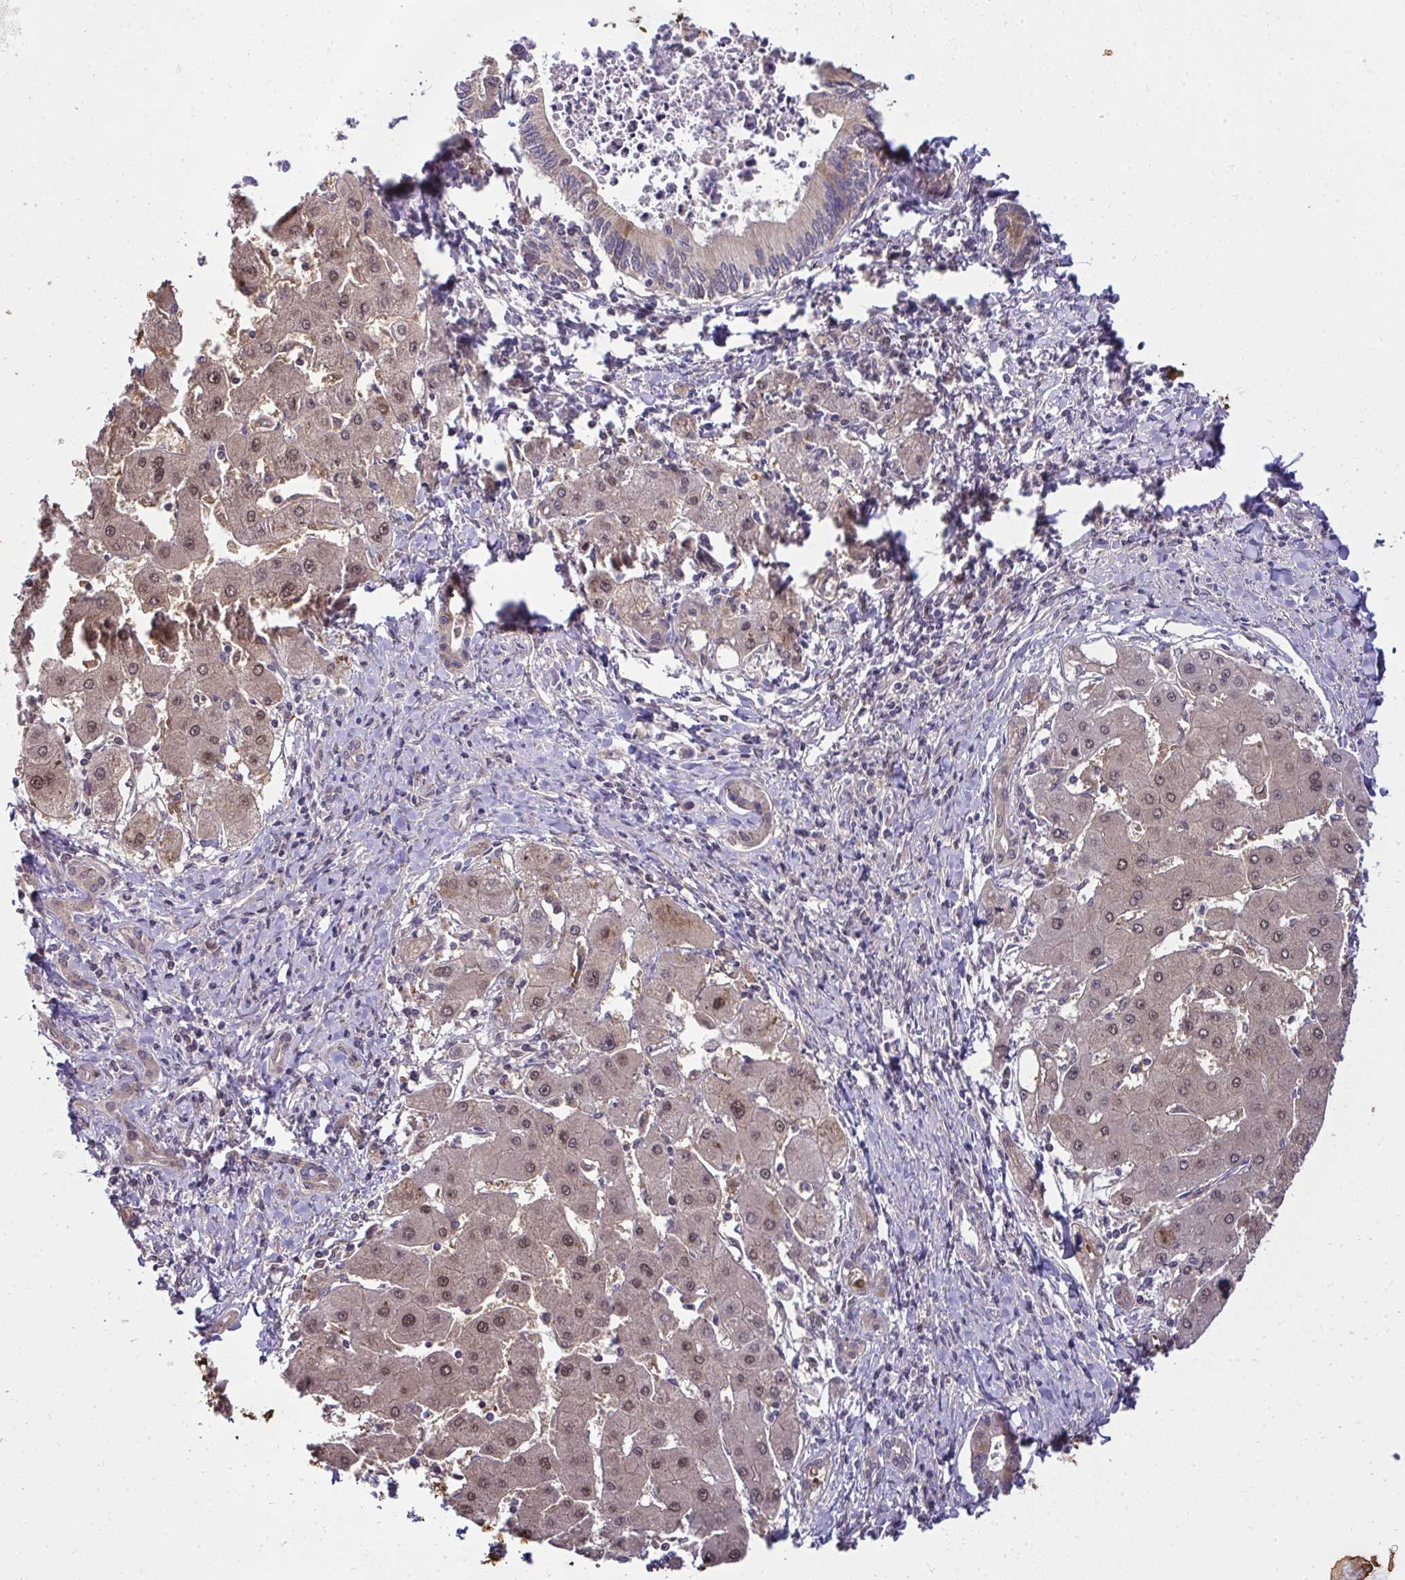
{"staining": {"intensity": "moderate", "quantity": ">75%", "location": "nuclear"}, "tissue": "liver cancer", "cell_type": "Tumor cells", "image_type": "cancer", "snomed": [{"axis": "morphology", "description": "Cholangiocarcinoma"}, {"axis": "topography", "description": "Liver"}], "caption": "Immunohistochemical staining of liver cancer demonstrates medium levels of moderate nuclear expression in approximately >75% of tumor cells.", "gene": "RDH14", "patient": {"sex": "male", "age": 66}}